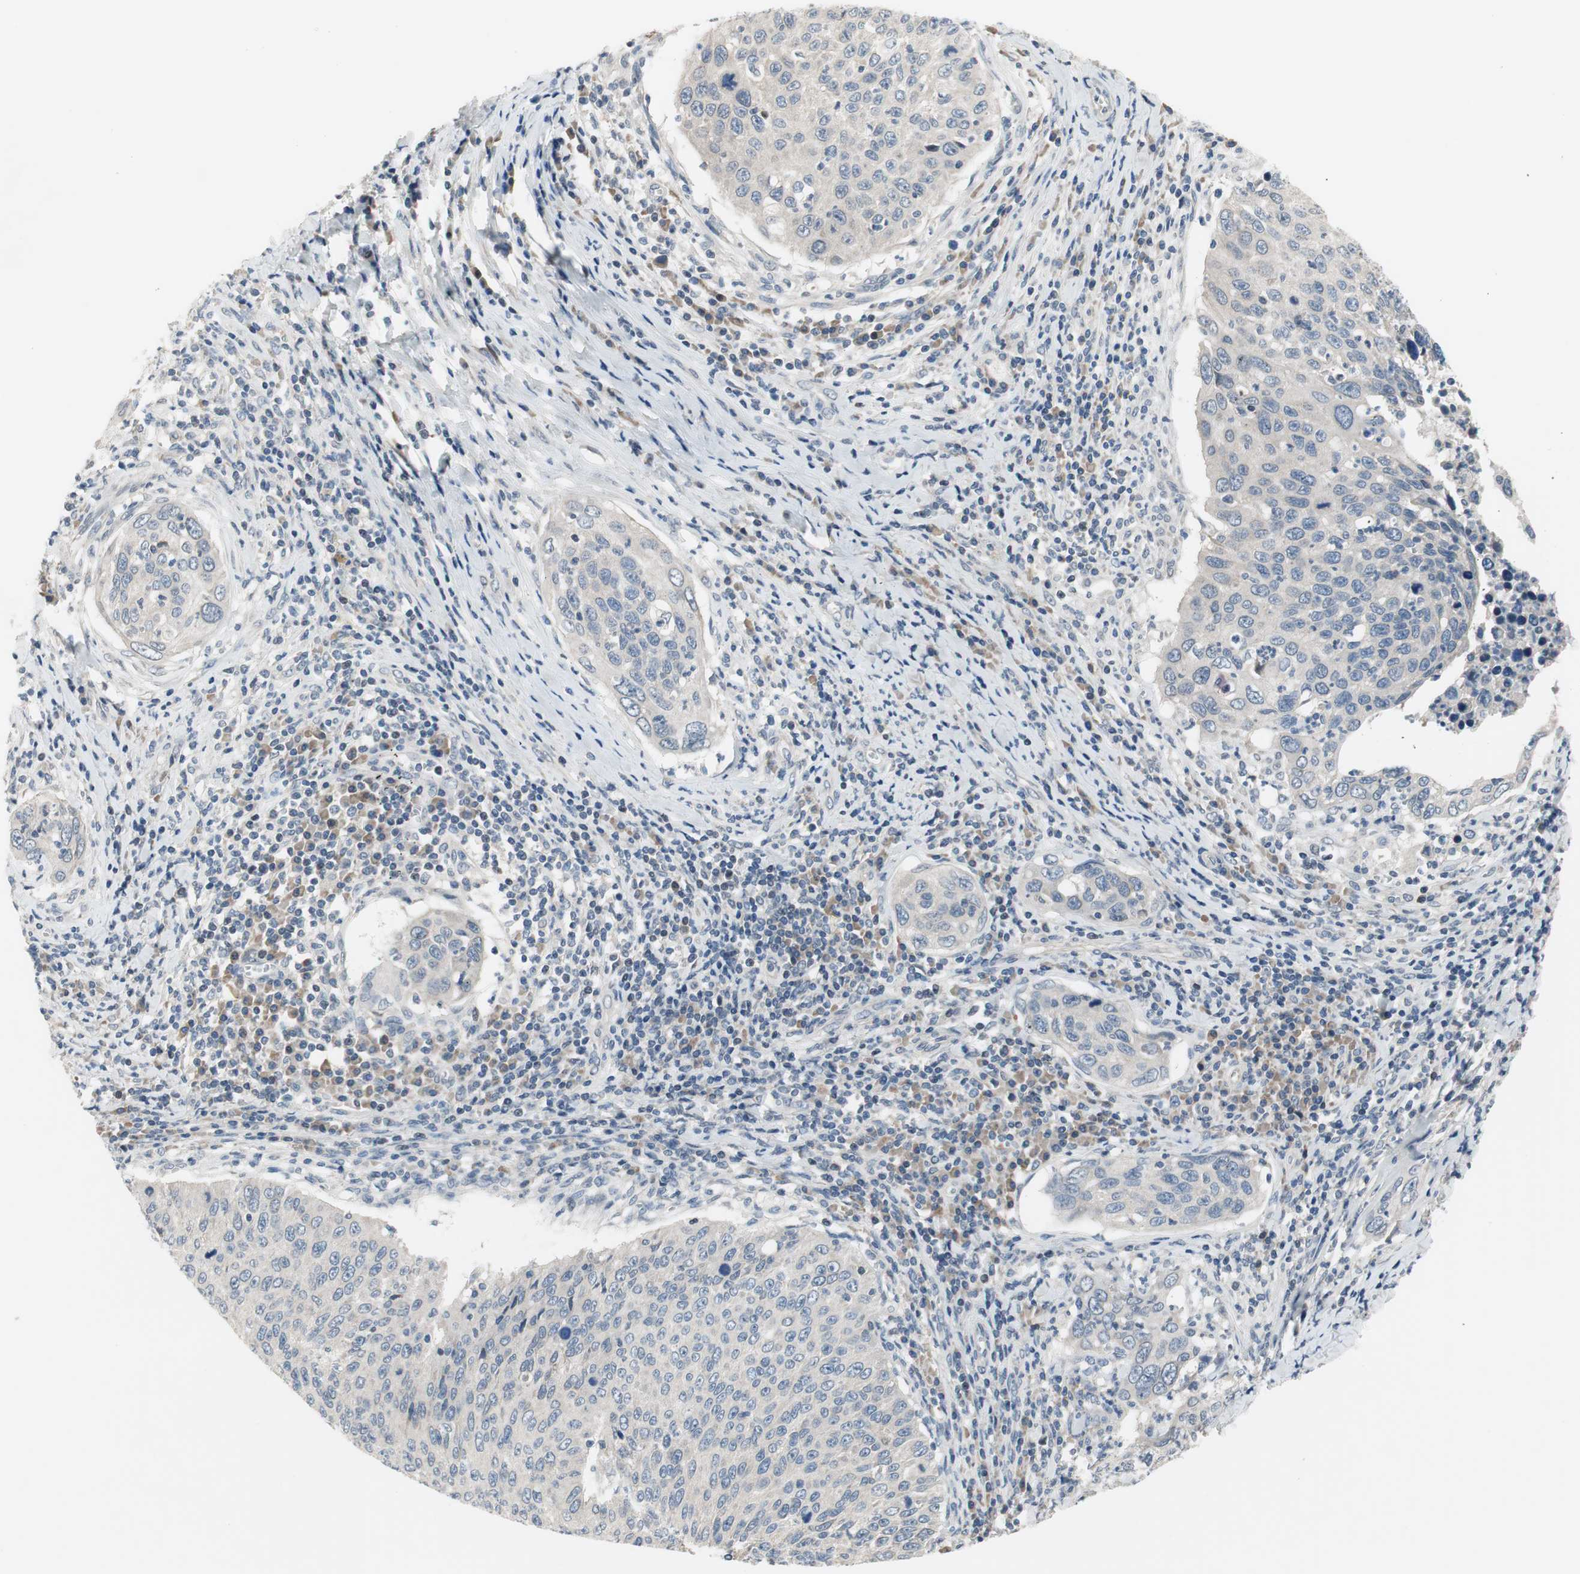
{"staining": {"intensity": "negative", "quantity": "none", "location": "none"}, "tissue": "cervical cancer", "cell_type": "Tumor cells", "image_type": "cancer", "snomed": [{"axis": "morphology", "description": "Squamous cell carcinoma, NOS"}, {"axis": "topography", "description": "Cervix"}], "caption": "Human squamous cell carcinoma (cervical) stained for a protein using IHC displays no staining in tumor cells.", "gene": "TACR3", "patient": {"sex": "female", "age": 53}}